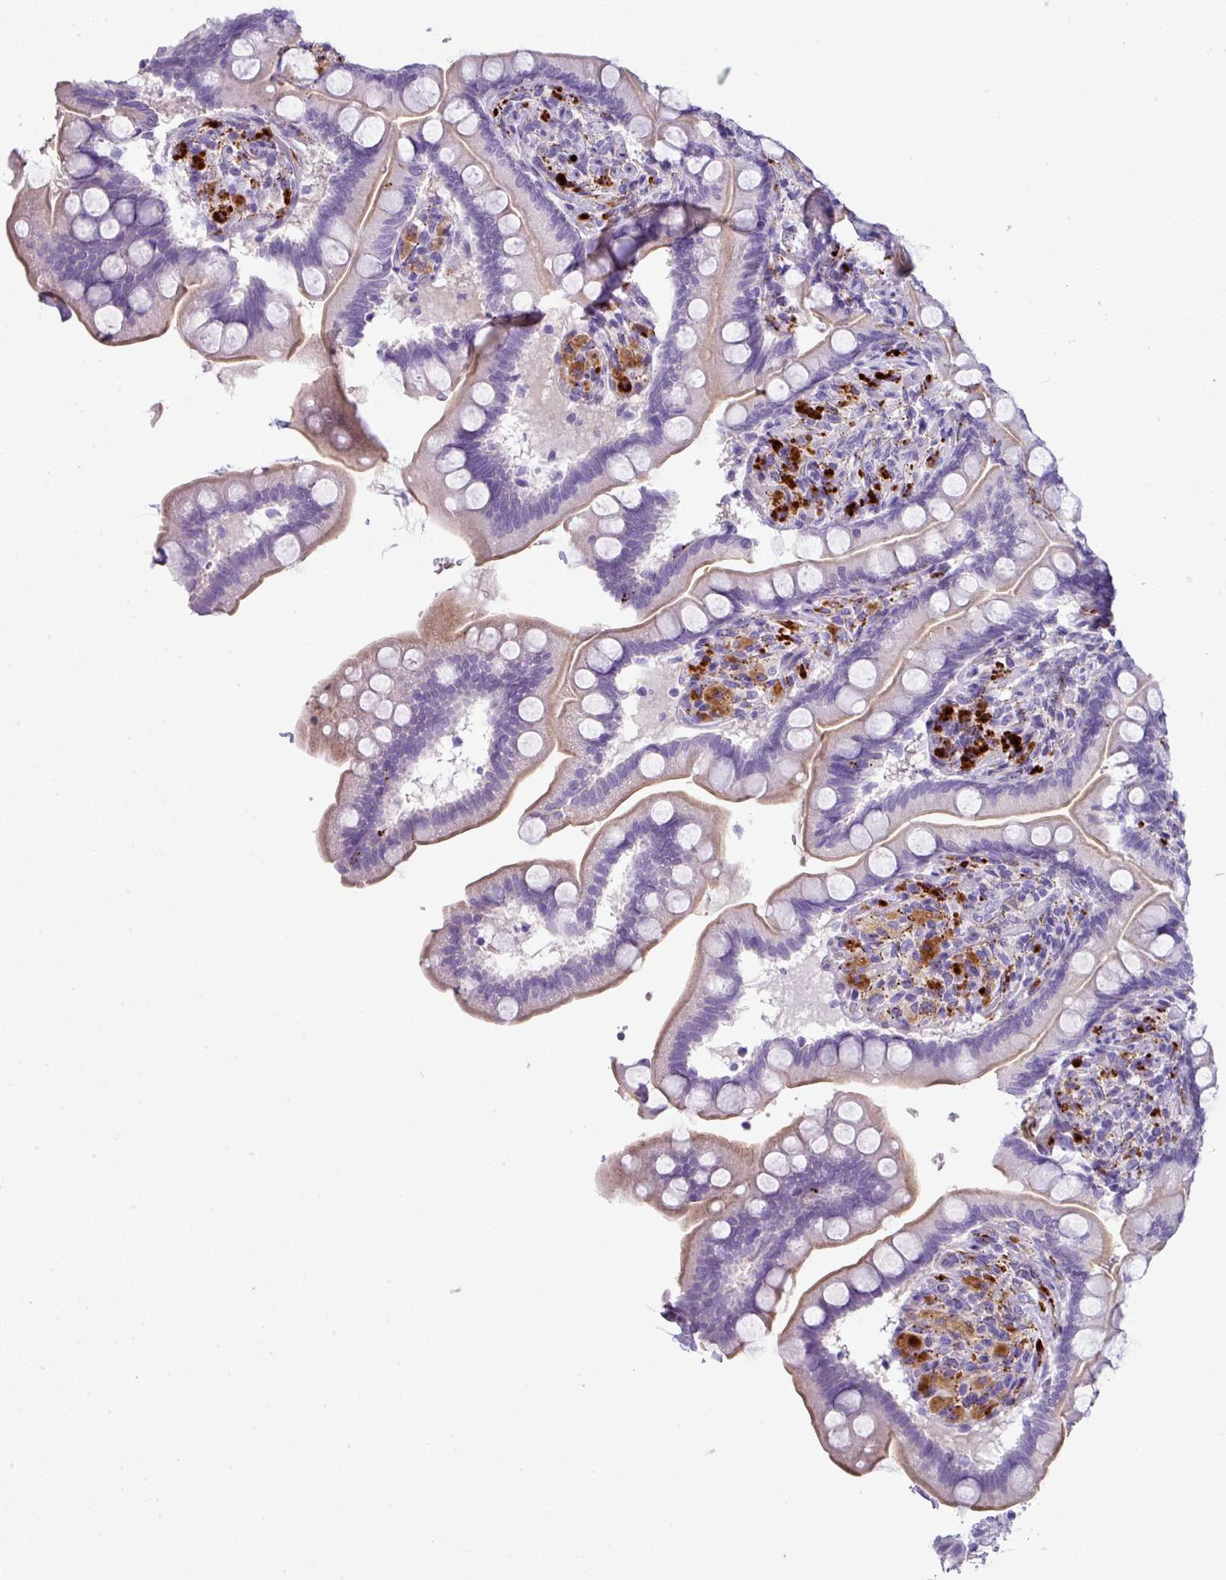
{"staining": {"intensity": "weak", "quantity": "25%-75%", "location": "cytoplasmic/membranous"}, "tissue": "small intestine", "cell_type": "Glandular cells", "image_type": "normal", "snomed": [{"axis": "morphology", "description": "Normal tissue, NOS"}, {"axis": "topography", "description": "Small intestine"}], "caption": "Immunohistochemistry histopathology image of unremarkable small intestine: human small intestine stained using immunohistochemistry exhibits low levels of weak protein expression localized specifically in the cytoplasmic/membranous of glandular cells, appearing as a cytoplasmic/membranous brown color.", "gene": "ZNF568", "patient": {"sex": "female", "age": 64}}